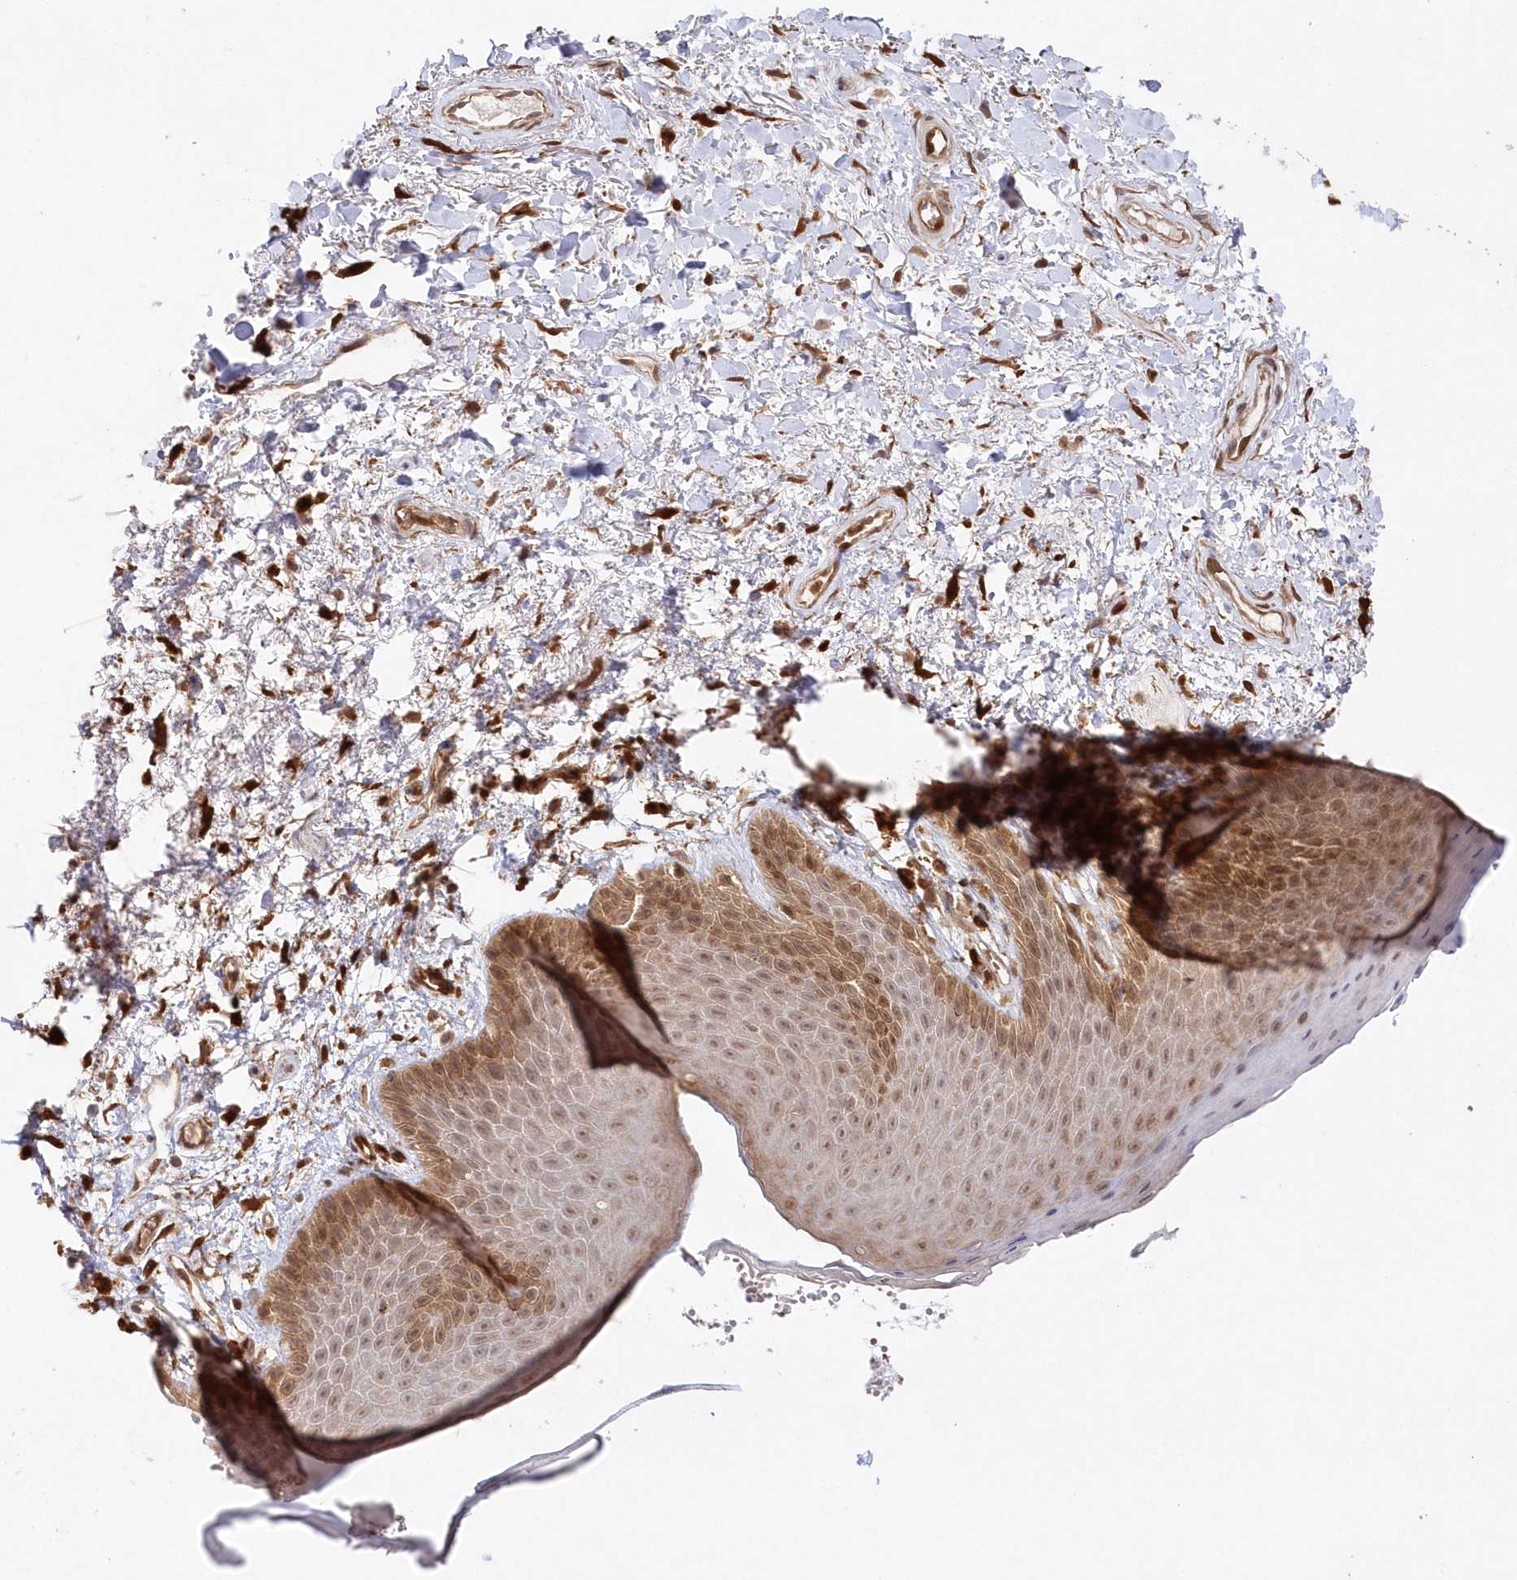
{"staining": {"intensity": "moderate", "quantity": ">75%", "location": "cytoplasmic/membranous,nuclear"}, "tissue": "skin", "cell_type": "Epidermal cells", "image_type": "normal", "snomed": [{"axis": "morphology", "description": "Normal tissue, NOS"}, {"axis": "topography", "description": "Anal"}], "caption": "The image demonstrates immunohistochemical staining of unremarkable skin. There is moderate cytoplasmic/membranous,nuclear positivity is appreciated in approximately >75% of epidermal cells. (DAB (3,3'-diaminobenzidine) IHC, brown staining for protein, blue staining for nuclei).", "gene": "GBE1", "patient": {"sex": "male", "age": 74}}